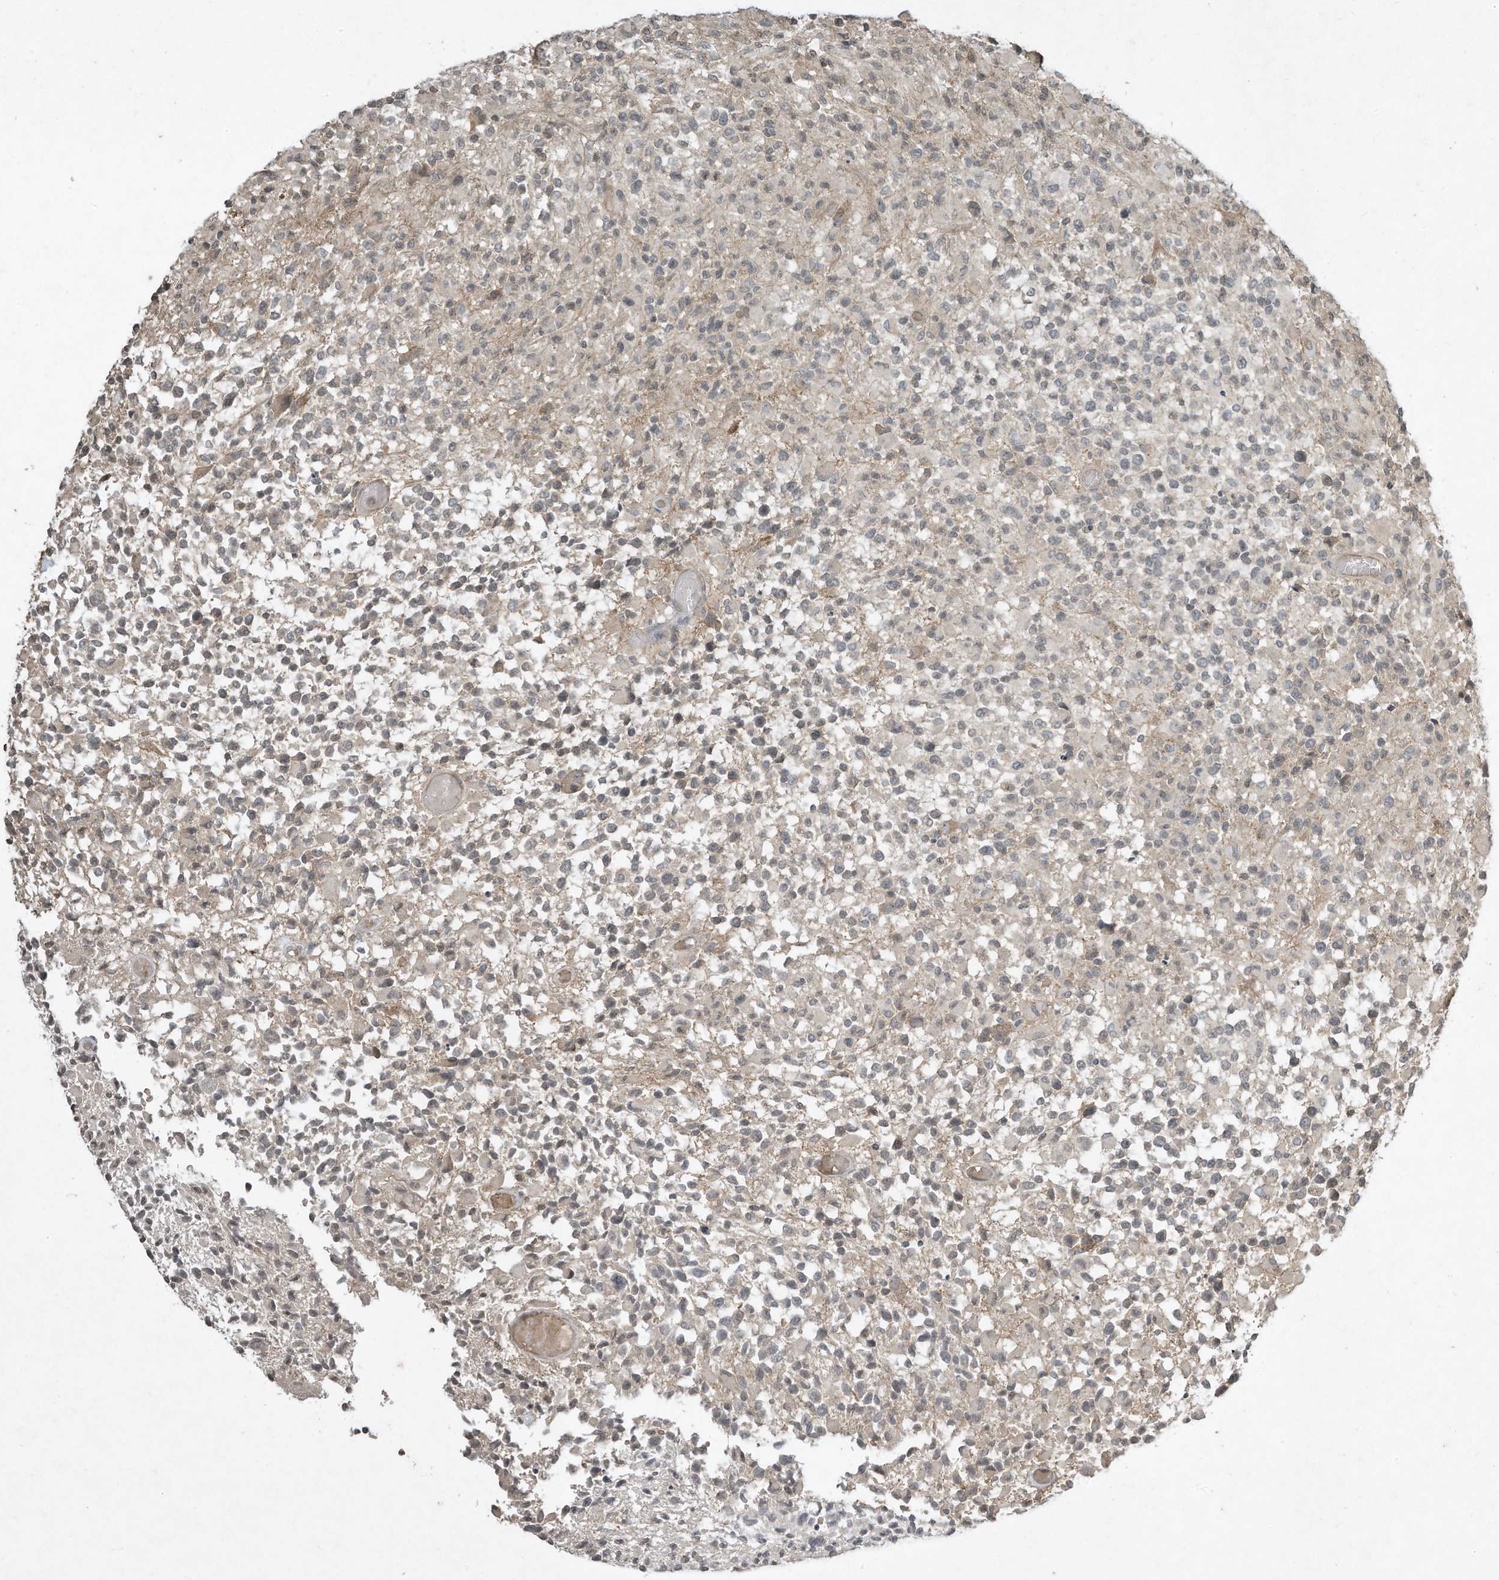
{"staining": {"intensity": "negative", "quantity": "none", "location": "none"}, "tissue": "glioma", "cell_type": "Tumor cells", "image_type": "cancer", "snomed": [{"axis": "morphology", "description": "Glioma, malignant, High grade"}, {"axis": "morphology", "description": "Glioblastoma, NOS"}, {"axis": "topography", "description": "Brain"}], "caption": "IHC micrograph of neoplastic tissue: glioblastoma stained with DAB shows no significant protein positivity in tumor cells.", "gene": "MATN2", "patient": {"sex": "male", "age": 60}}